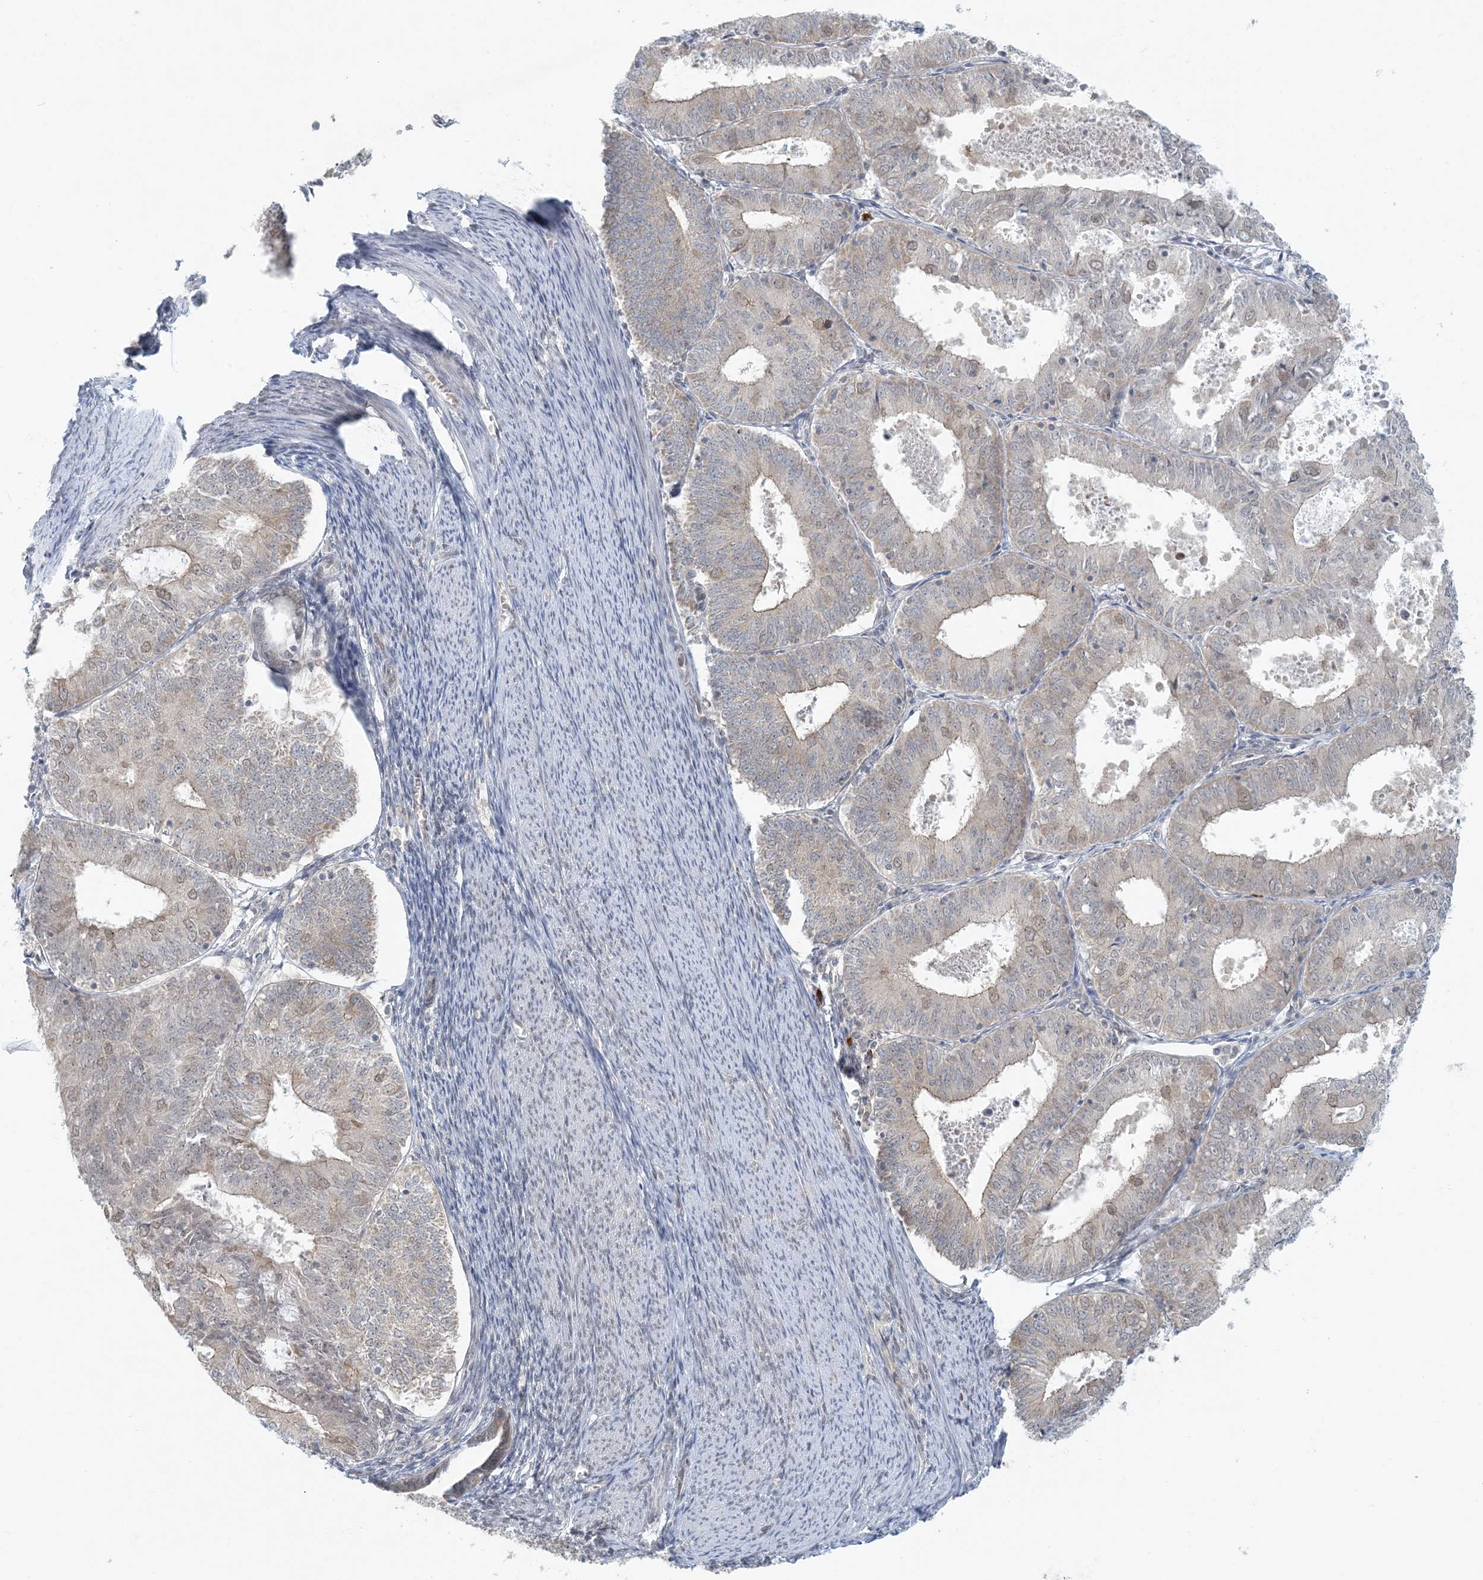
{"staining": {"intensity": "weak", "quantity": "25%-75%", "location": "nuclear"}, "tissue": "endometrial cancer", "cell_type": "Tumor cells", "image_type": "cancer", "snomed": [{"axis": "morphology", "description": "Adenocarcinoma, NOS"}, {"axis": "topography", "description": "Endometrium"}], "caption": "Immunohistochemistry (IHC) of adenocarcinoma (endometrial) reveals low levels of weak nuclear expression in approximately 25%-75% of tumor cells.", "gene": "OBI1", "patient": {"sex": "female", "age": 57}}